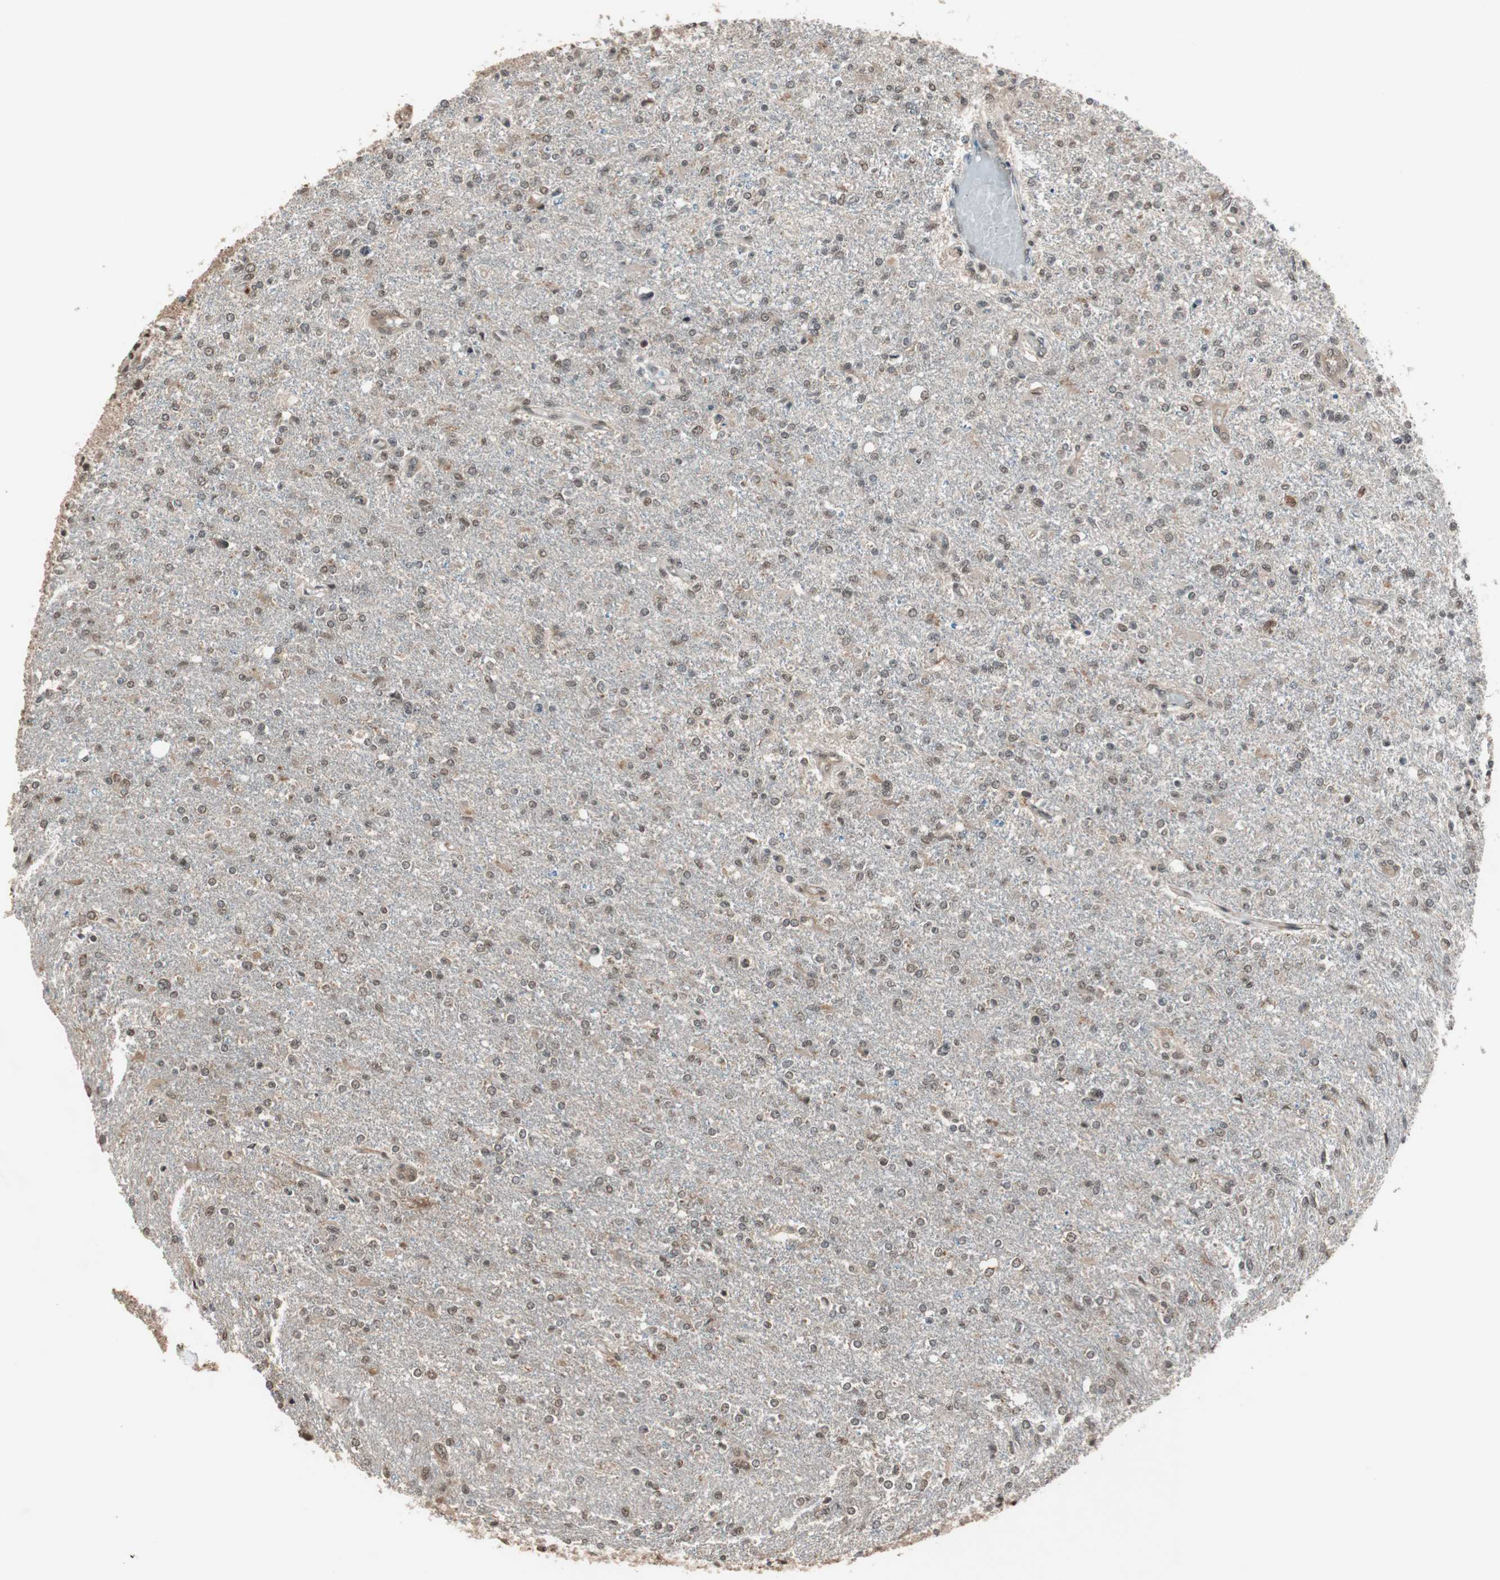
{"staining": {"intensity": "weak", "quantity": "<25%", "location": "cytoplasmic/membranous"}, "tissue": "glioma", "cell_type": "Tumor cells", "image_type": "cancer", "snomed": [{"axis": "morphology", "description": "Glioma, malignant, High grade"}, {"axis": "topography", "description": "Cerebral cortex"}], "caption": "Immunohistochemical staining of malignant glioma (high-grade) demonstrates no significant staining in tumor cells.", "gene": "DRAP1", "patient": {"sex": "male", "age": 76}}